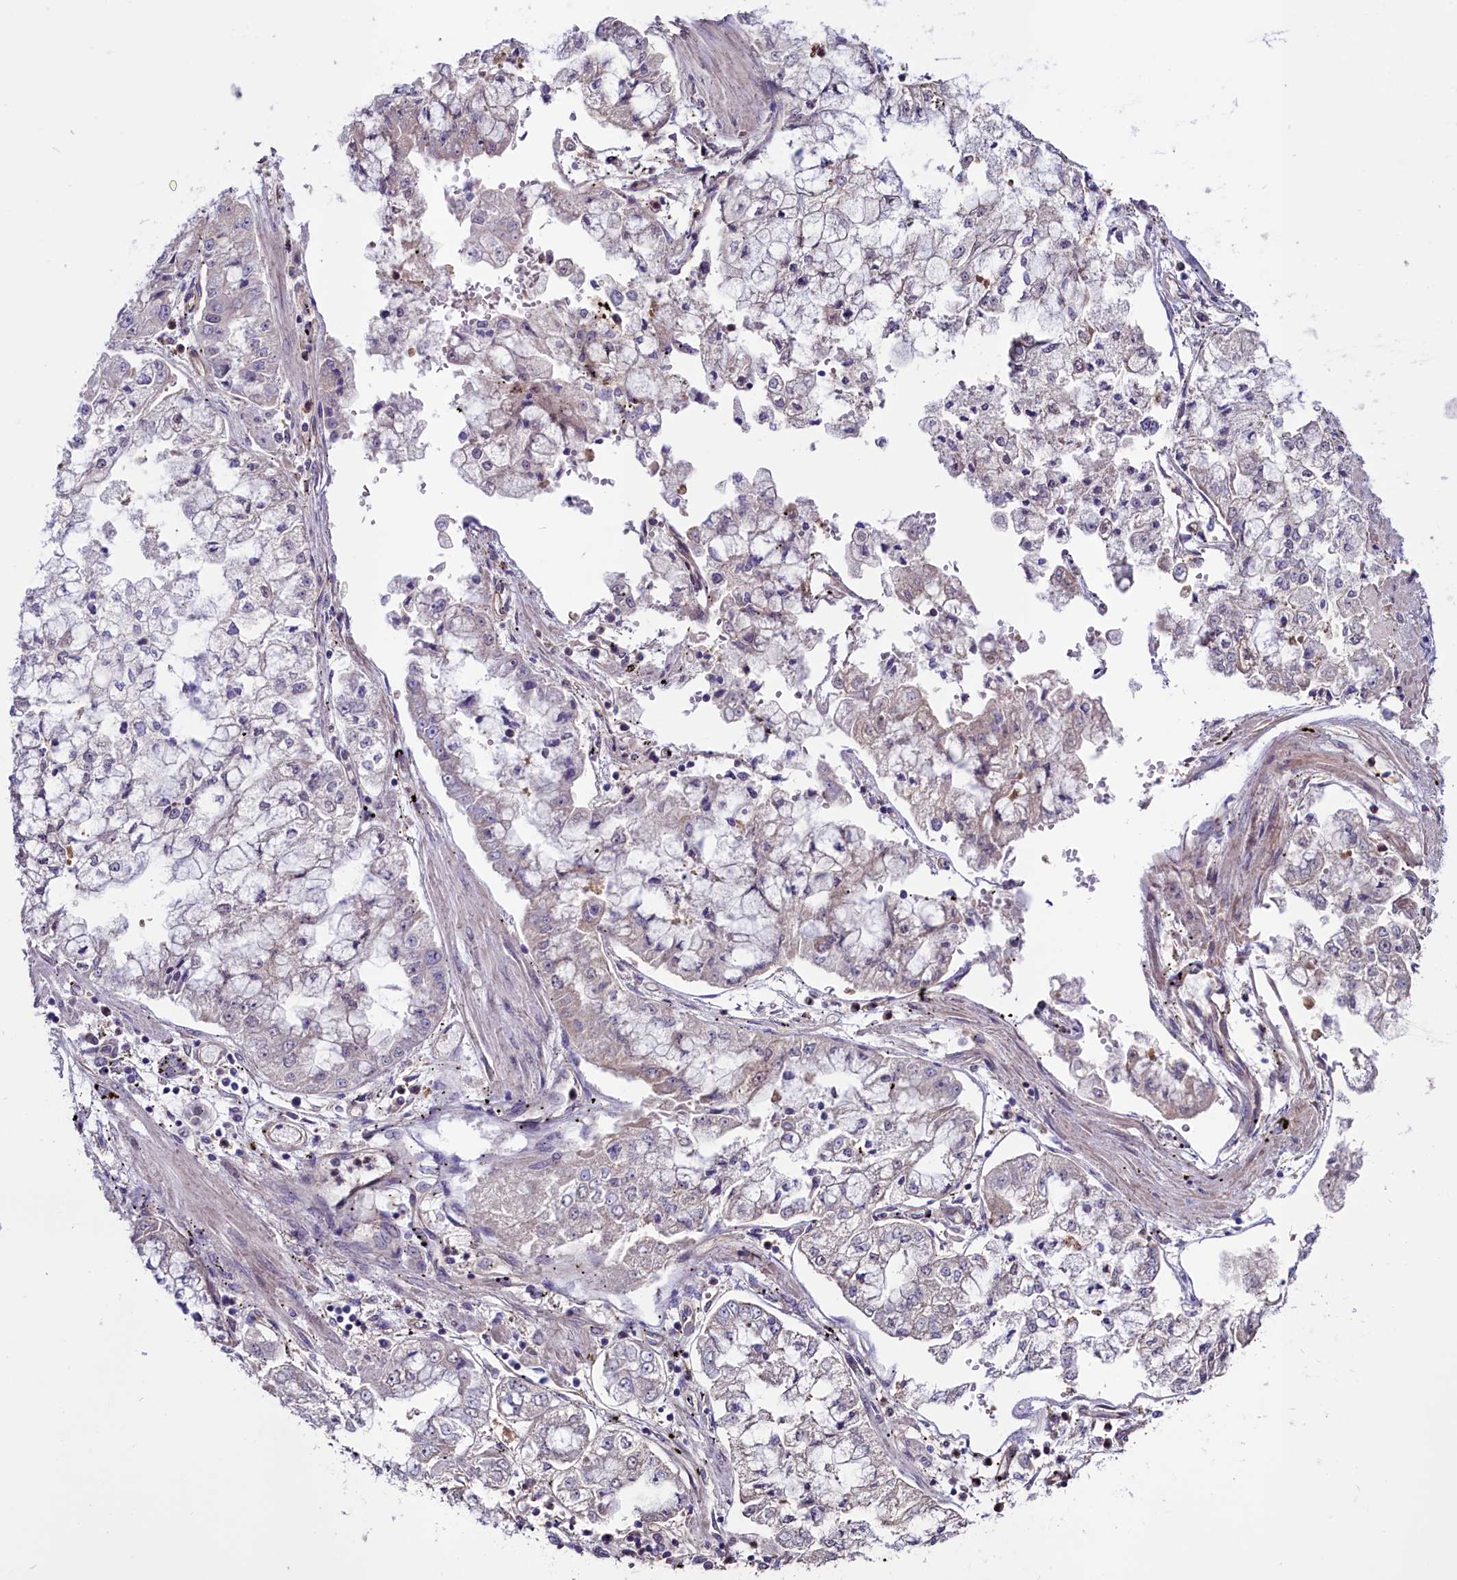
{"staining": {"intensity": "negative", "quantity": "none", "location": "none"}, "tissue": "stomach cancer", "cell_type": "Tumor cells", "image_type": "cancer", "snomed": [{"axis": "morphology", "description": "Adenocarcinoma, NOS"}, {"axis": "topography", "description": "Stomach"}], "caption": "High magnification brightfield microscopy of stomach cancer stained with DAB (brown) and counterstained with hematoxylin (blue): tumor cells show no significant staining.", "gene": "PDILT", "patient": {"sex": "male", "age": 76}}